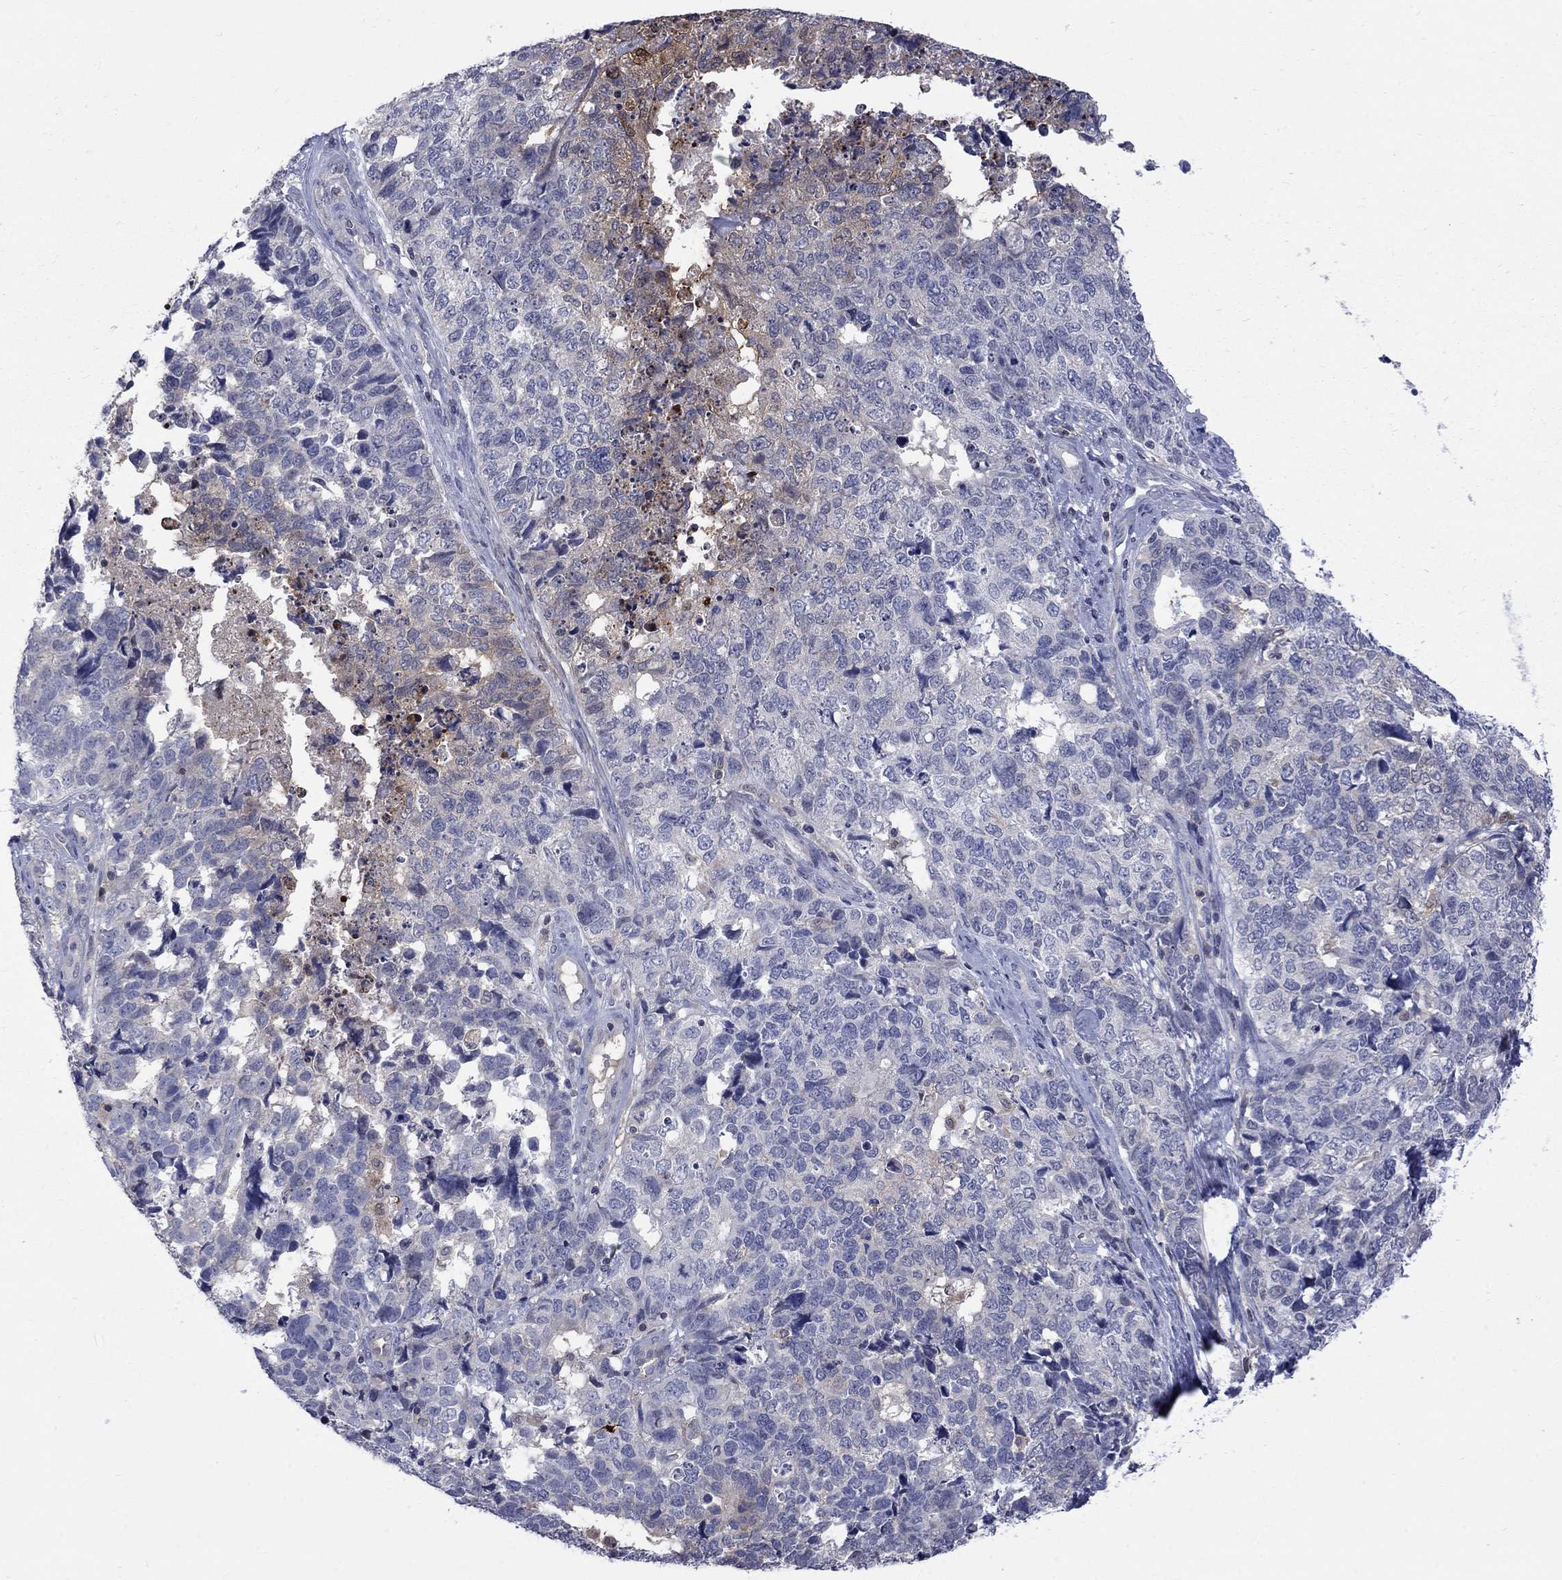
{"staining": {"intensity": "negative", "quantity": "none", "location": "none"}, "tissue": "cervical cancer", "cell_type": "Tumor cells", "image_type": "cancer", "snomed": [{"axis": "morphology", "description": "Squamous cell carcinoma, NOS"}, {"axis": "topography", "description": "Cervix"}], "caption": "An immunohistochemistry image of cervical cancer is shown. There is no staining in tumor cells of cervical cancer. The staining was performed using DAB to visualize the protein expression in brown, while the nuclei were stained in blue with hematoxylin (Magnification: 20x).", "gene": "HKDC1", "patient": {"sex": "female", "age": 63}}